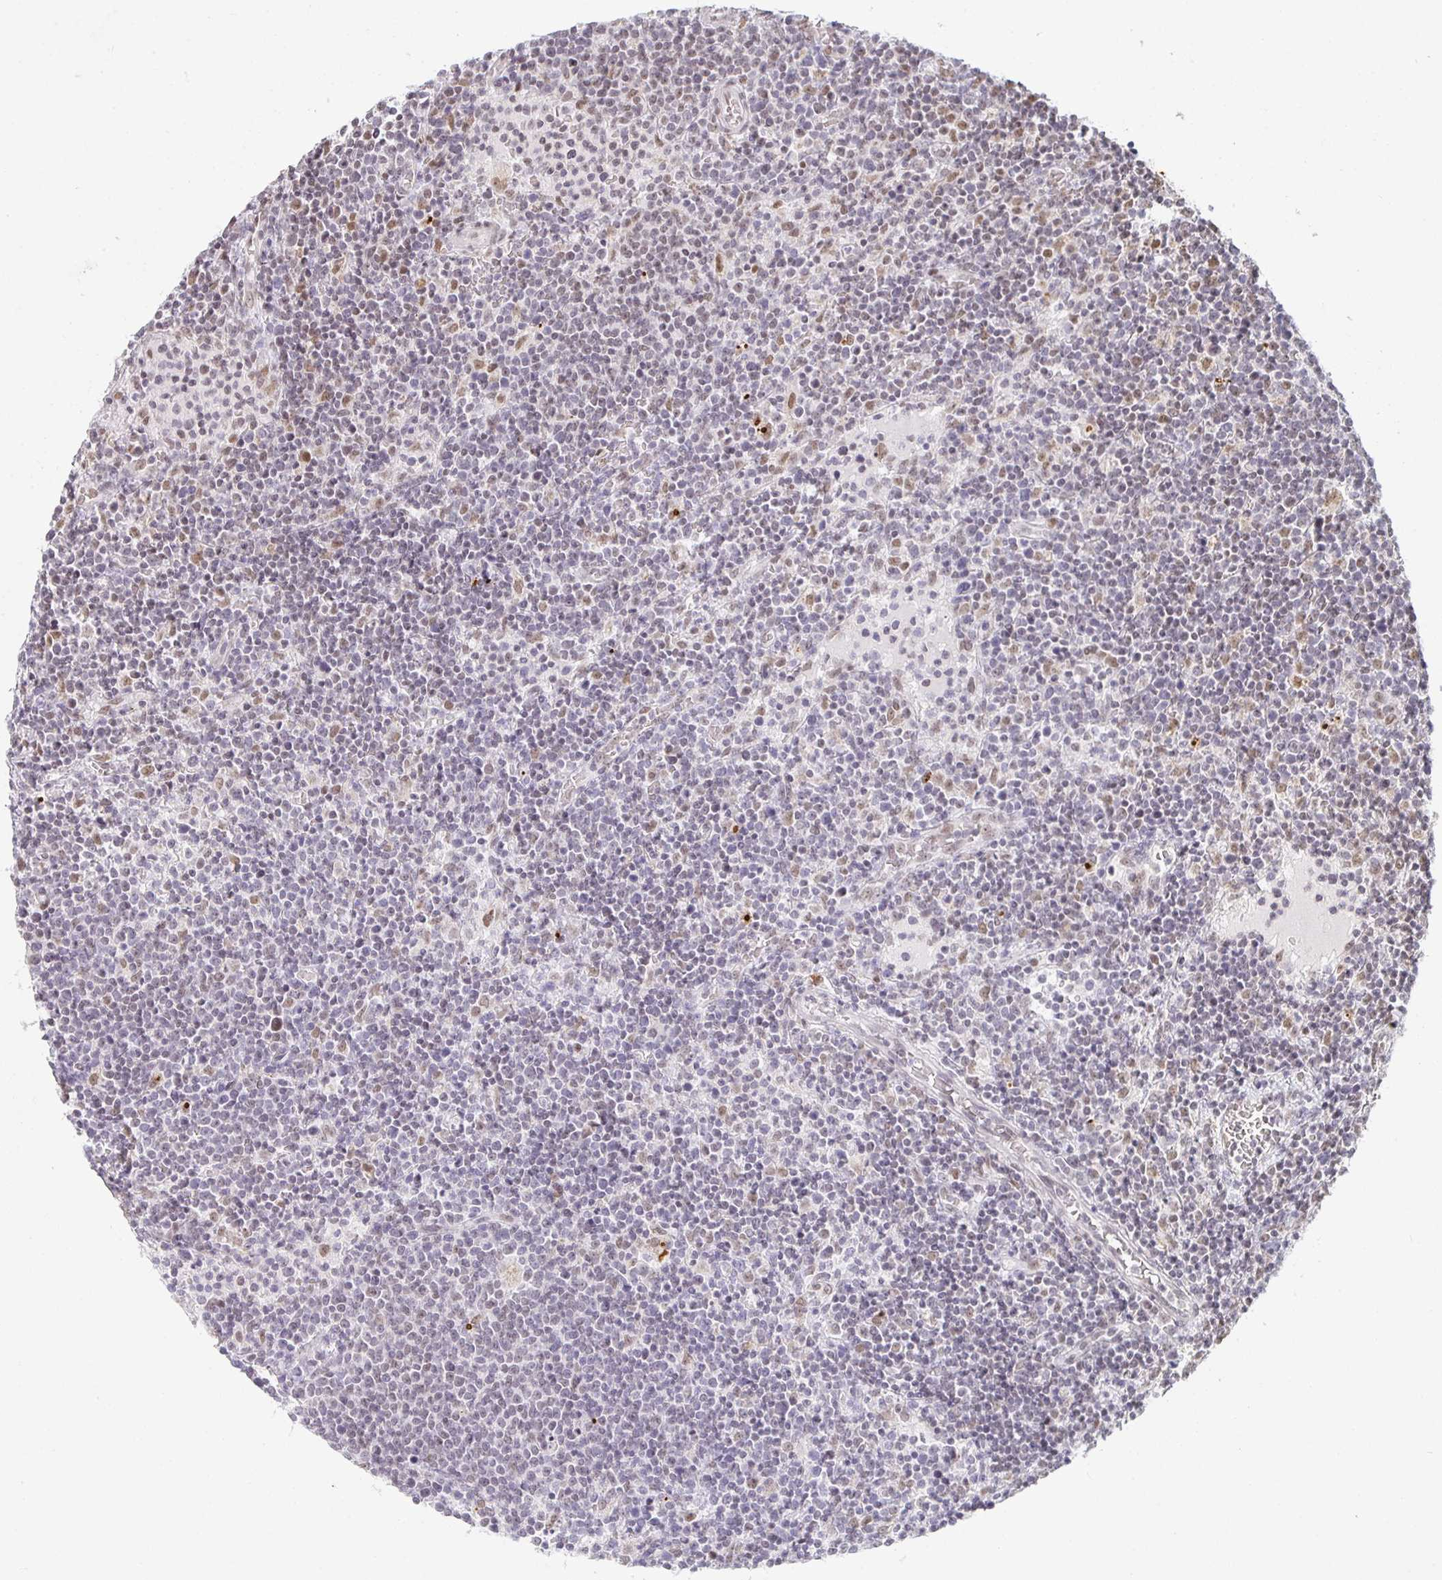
{"staining": {"intensity": "negative", "quantity": "none", "location": "none"}, "tissue": "lymphoma", "cell_type": "Tumor cells", "image_type": "cancer", "snomed": [{"axis": "morphology", "description": "Malignant lymphoma, non-Hodgkin's type, High grade"}, {"axis": "topography", "description": "Lymph node"}], "caption": "Tumor cells are negative for protein expression in human lymphoma. (Immunohistochemistry, brightfield microscopy, high magnification).", "gene": "SMARCA2", "patient": {"sex": "male", "age": 61}}